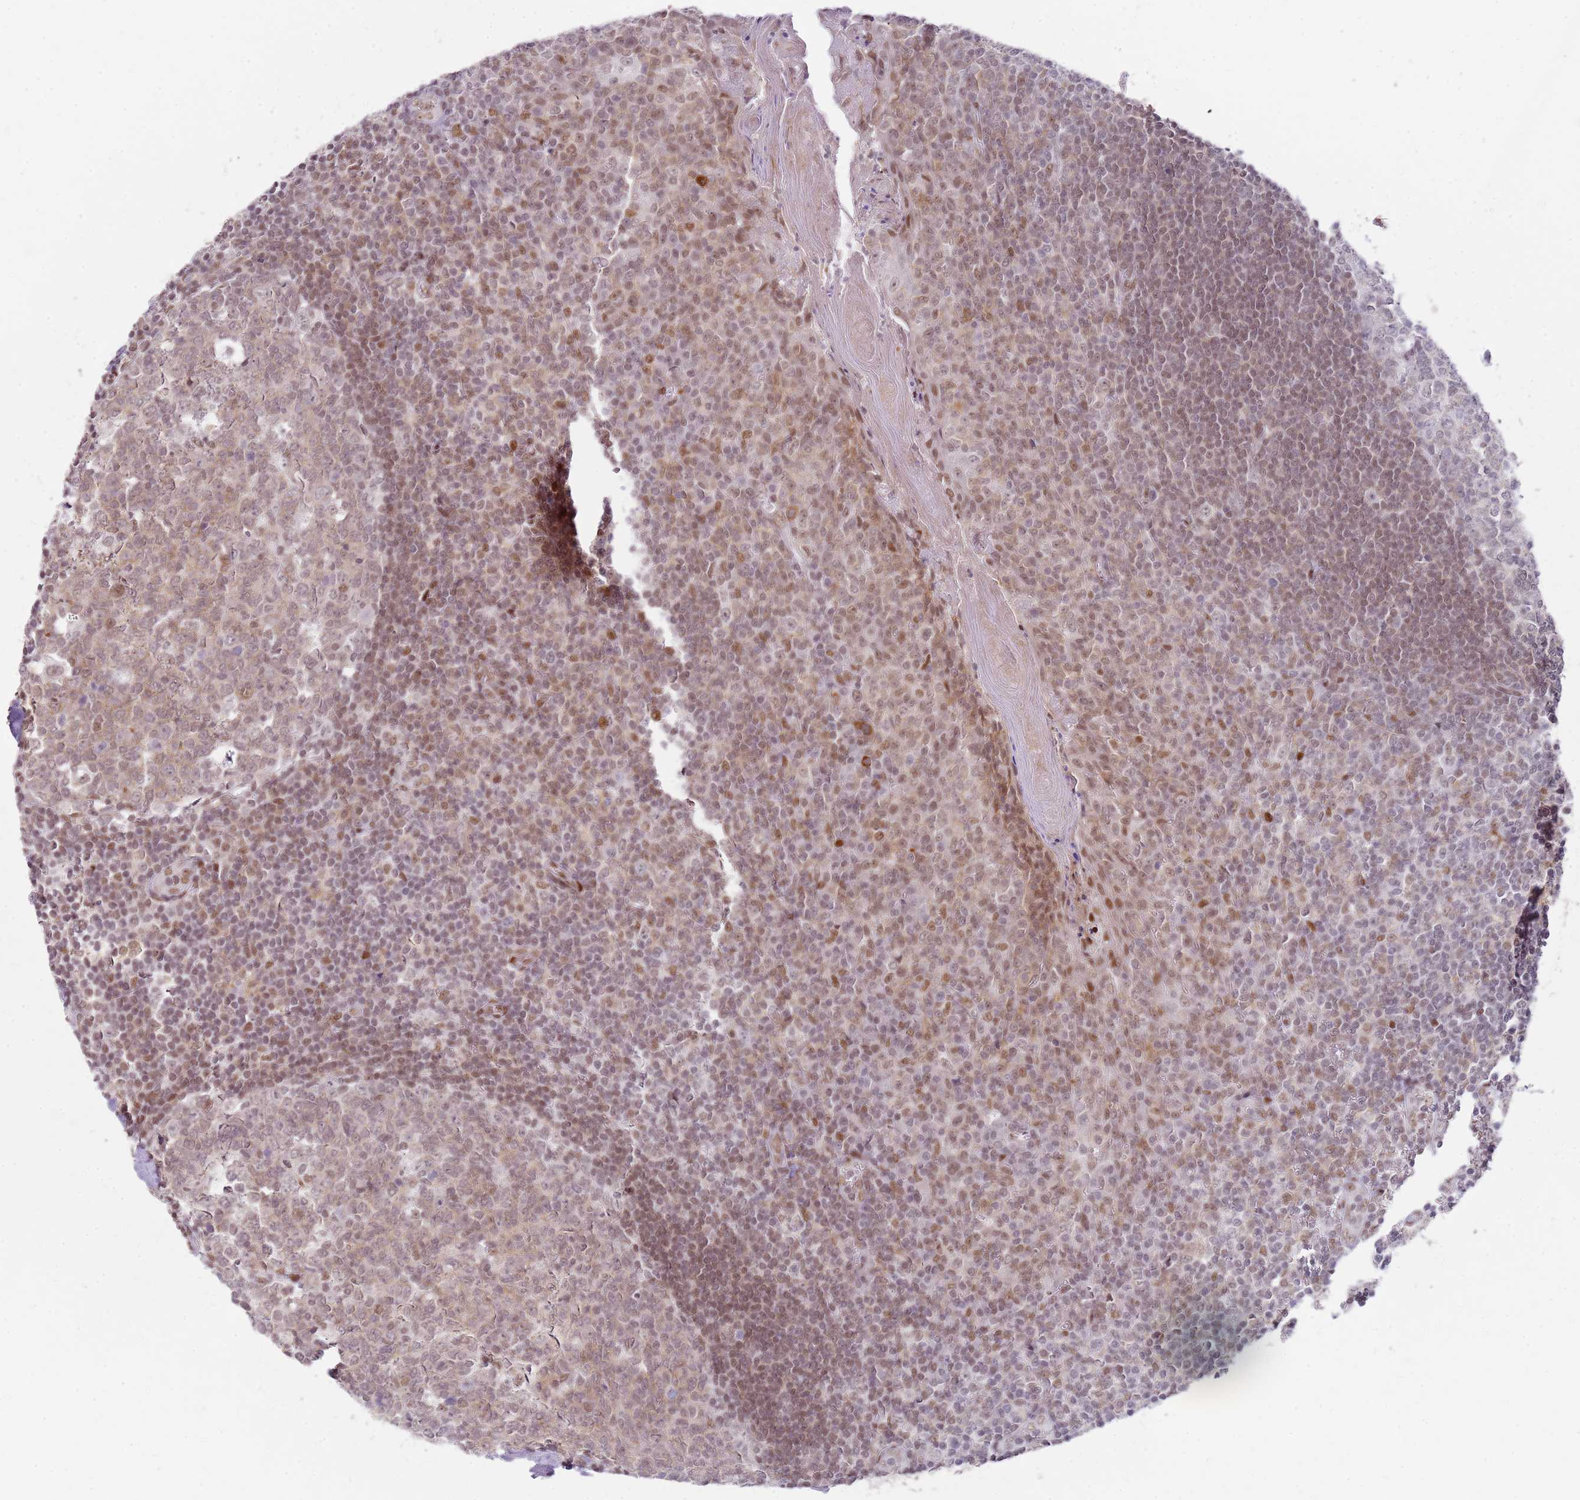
{"staining": {"intensity": "moderate", "quantity": "<25%", "location": "nuclear"}, "tissue": "tonsil", "cell_type": "Germinal center cells", "image_type": "normal", "snomed": [{"axis": "morphology", "description": "Normal tissue, NOS"}, {"axis": "topography", "description": "Tonsil"}], "caption": "The photomicrograph demonstrates staining of benign tonsil, revealing moderate nuclear protein positivity (brown color) within germinal center cells.", "gene": "PHC2", "patient": {"sex": "male", "age": 27}}